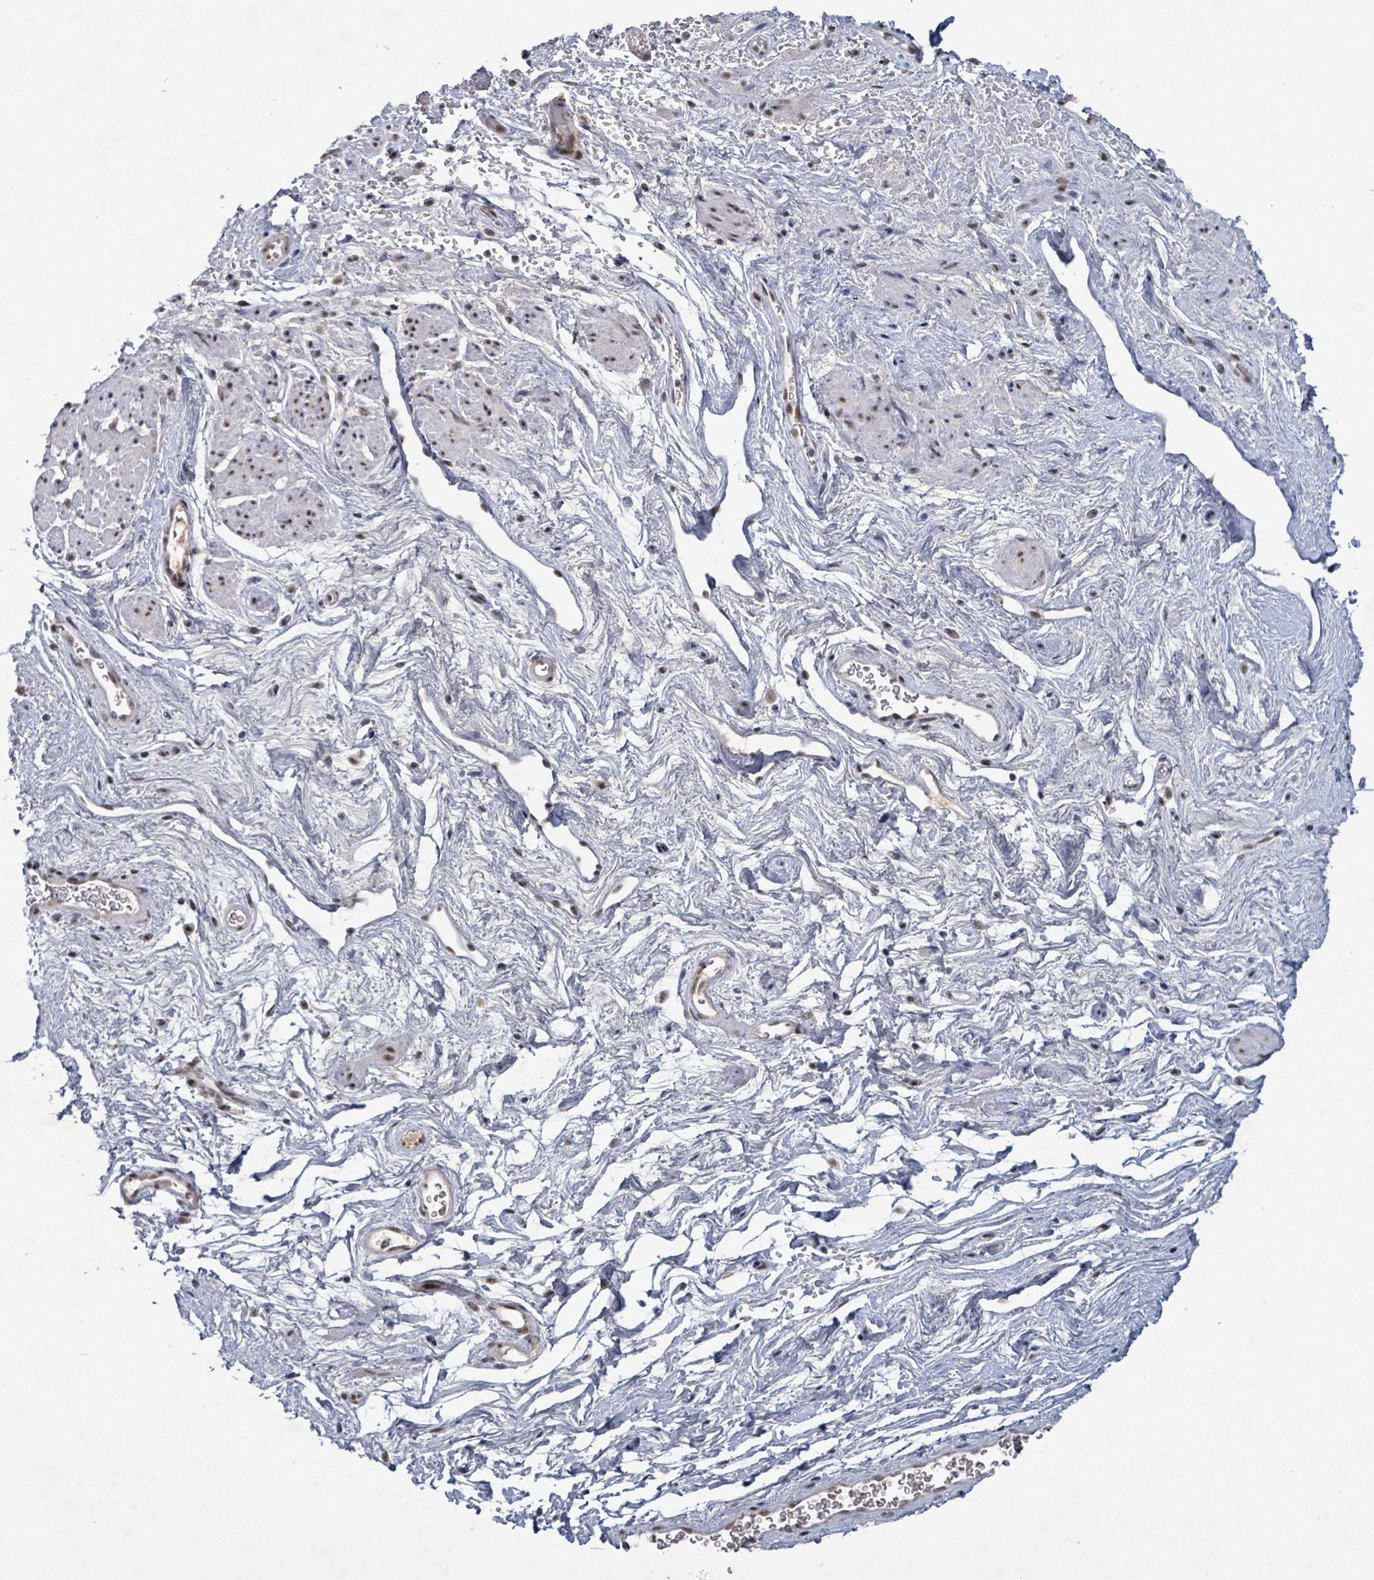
{"staining": {"intensity": "weak", "quantity": "25%-75%", "location": "nuclear"}, "tissue": "smooth muscle", "cell_type": "Smooth muscle cells", "image_type": "normal", "snomed": [{"axis": "morphology", "description": "Normal tissue, NOS"}, {"axis": "topography", "description": "Smooth muscle"}, {"axis": "topography", "description": "Peripheral nerve tissue"}], "caption": "The image exhibits immunohistochemical staining of benign smooth muscle. There is weak nuclear staining is seen in approximately 25%-75% of smooth muscle cells.", "gene": "BANP", "patient": {"sex": "male", "age": 69}}